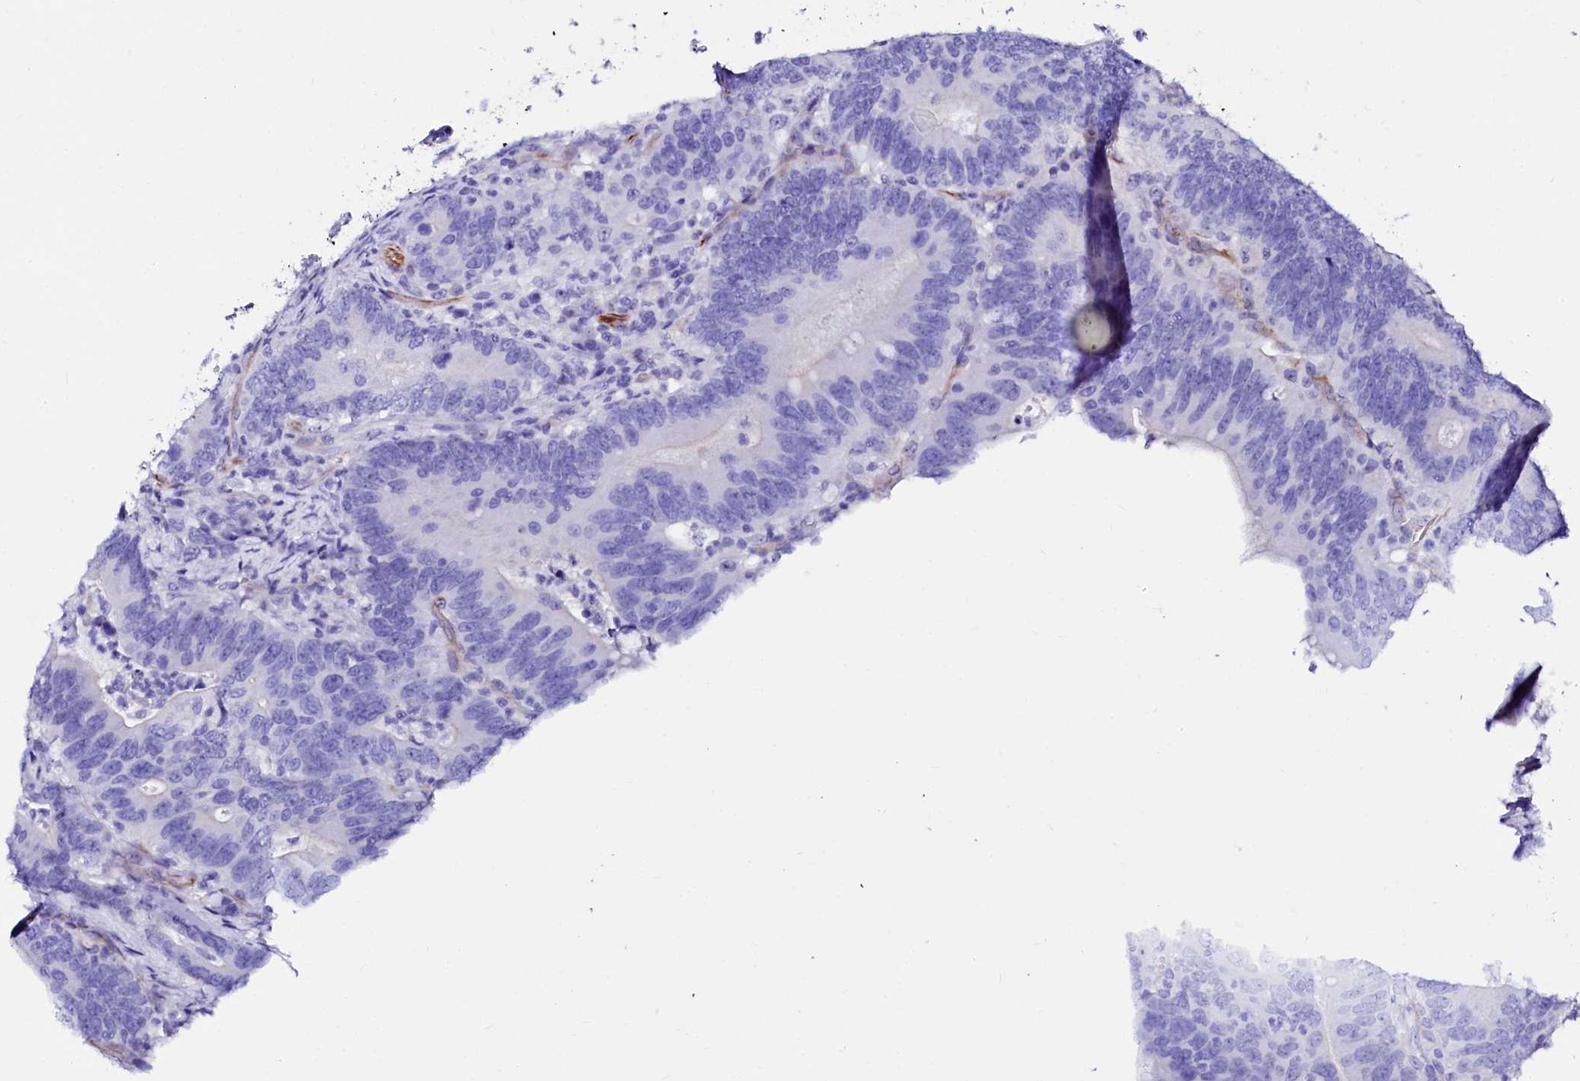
{"staining": {"intensity": "negative", "quantity": "none", "location": "none"}, "tissue": "colorectal cancer", "cell_type": "Tumor cells", "image_type": "cancer", "snomed": [{"axis": "morphology", "description": "Adenocarcinoma, NOS"}, {"axis": "topography", "description": "Colon"}], "caption": "The photomicrograph demonstrates no staining of tumor cells in colorectal adenocarcinoma.", "gene": "SFR1", "patient": {"sex": "female", "age": 66}}